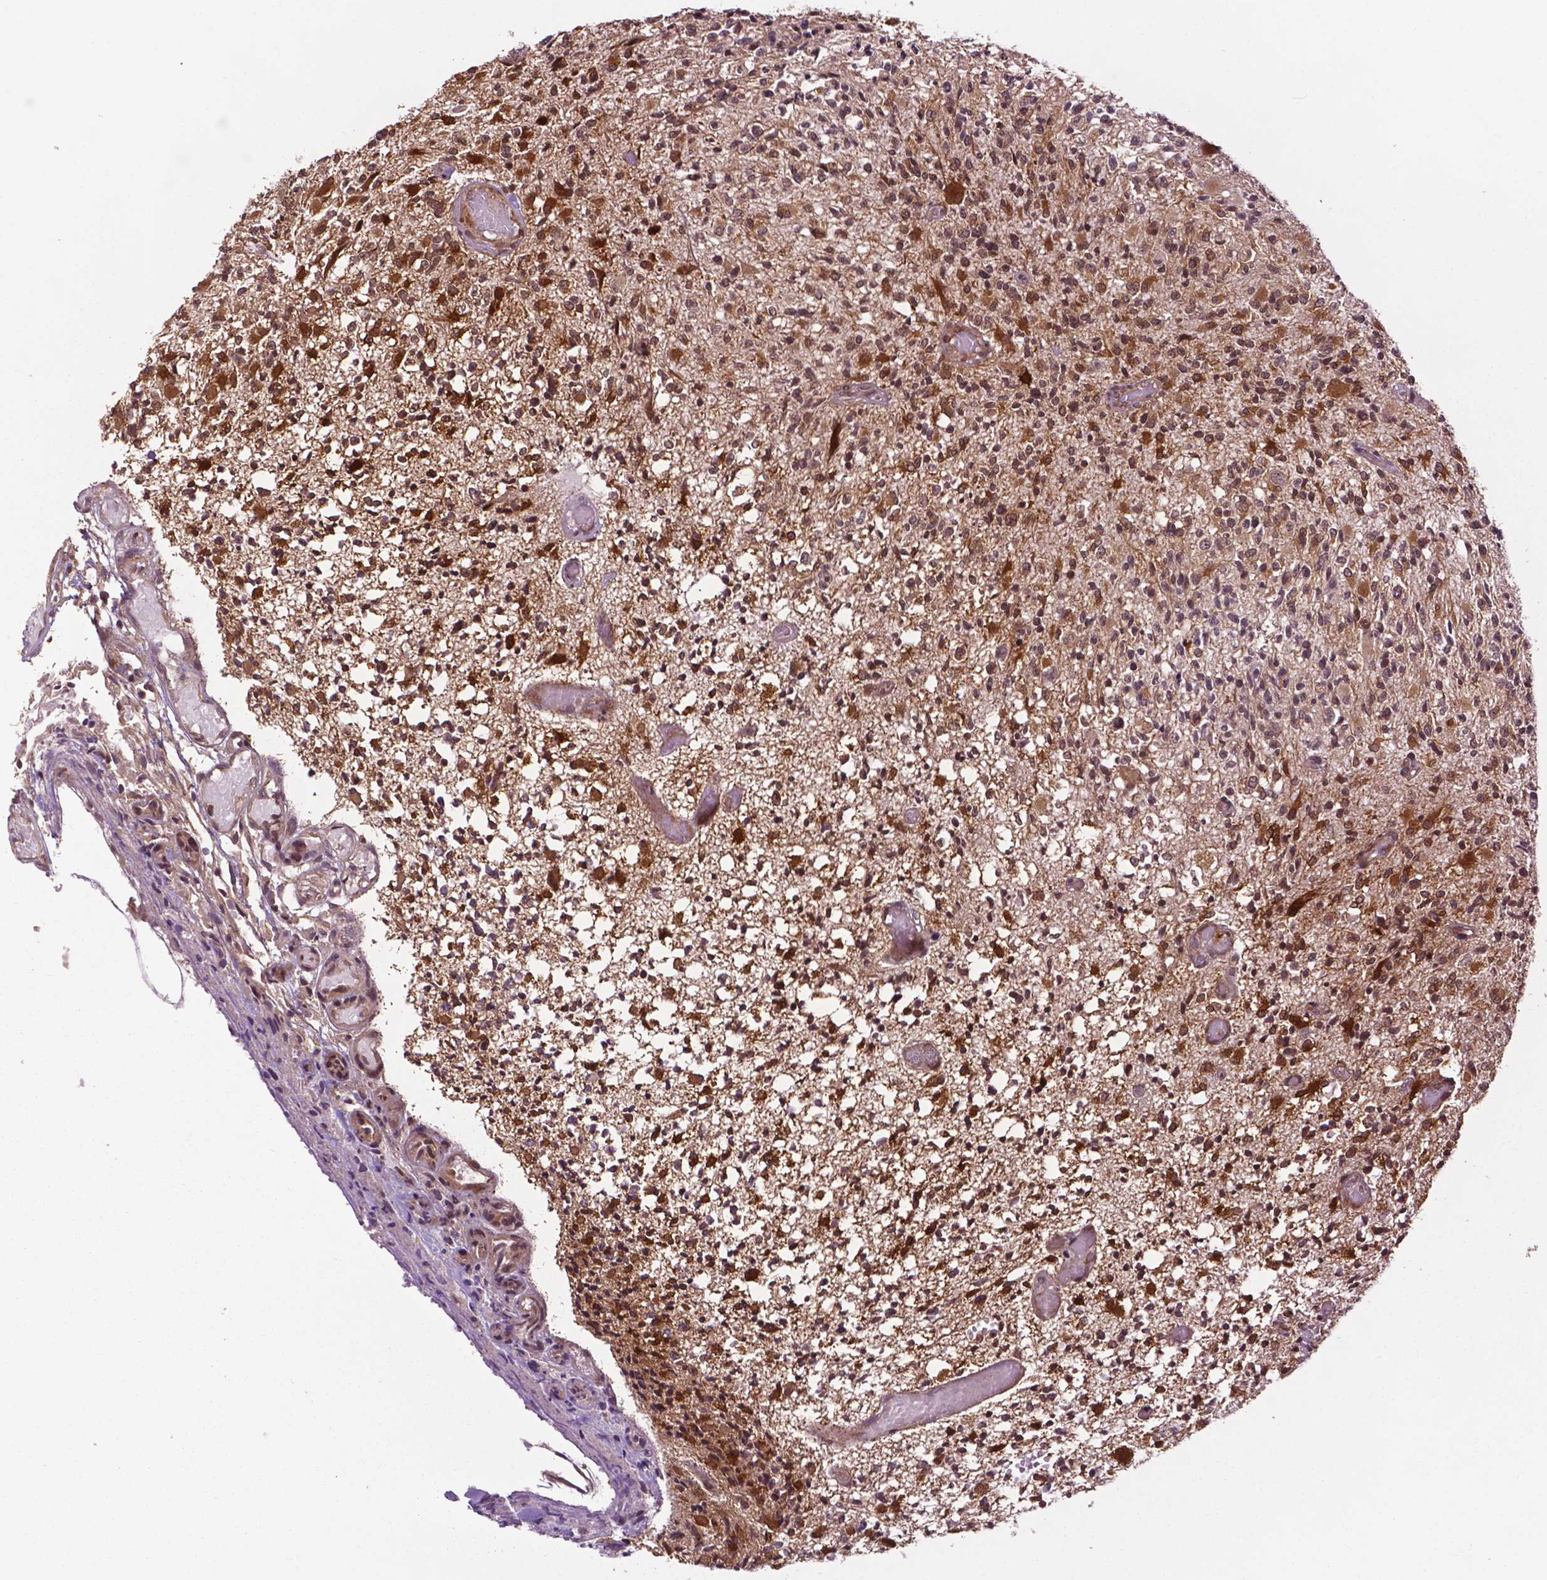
{"staining": {"intensity": "moderate", "quantity": ">75%", "location": "cytoplasmic/membranous,nuclear"}, "tissue": "glioma", "cell_type": "Tumor cells", "image_type": "cancer", "snomed": [{"axis": "morphology", "description": "Glioma, malignant, High grade"}, {"axis": "topography", "description": "Brain"}], "caption": "Human glioma stained with a brown dye displays moderate cytoplasmic/membranous and nuclear positive expression in approximately >75% of tumor cells.", "gene": "TMX2", "patient": {"sex": "female", "age": 63}}